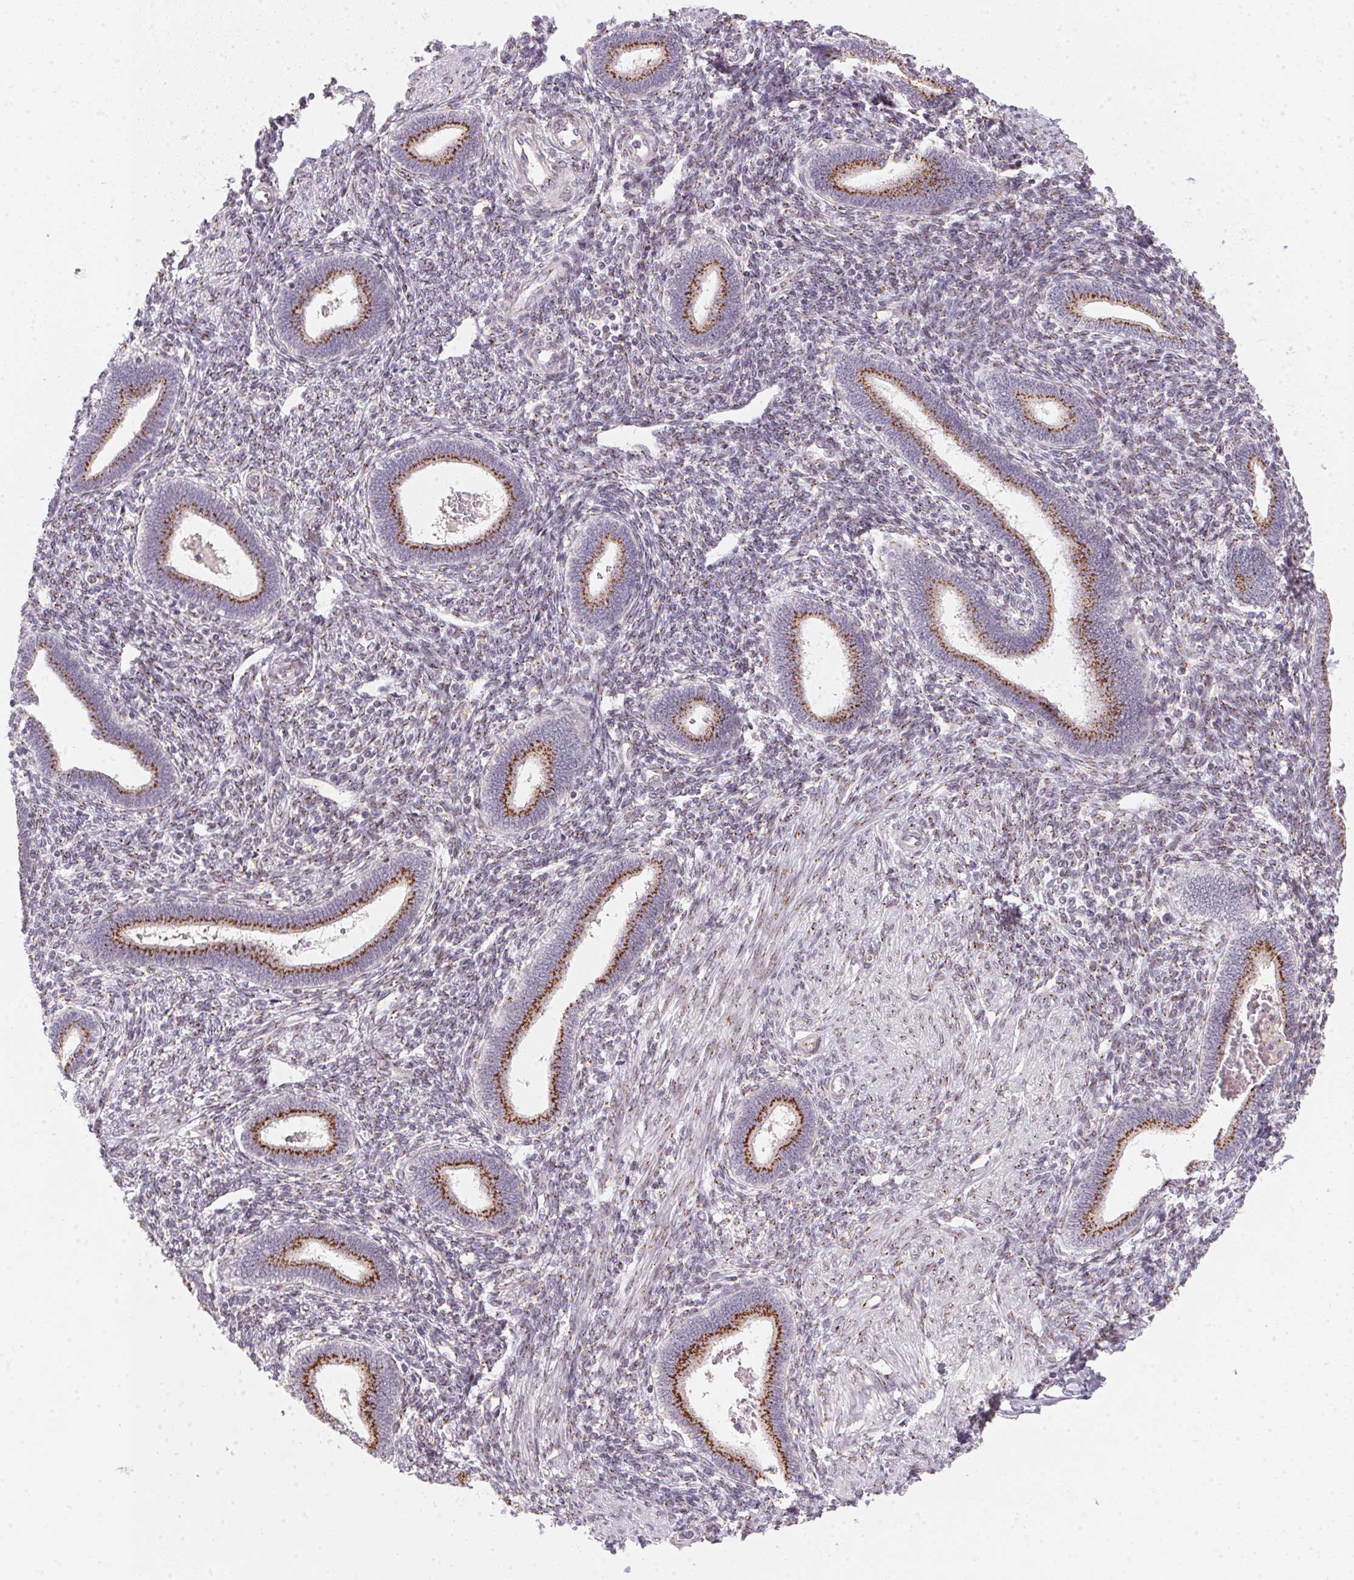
{"staining": {"intensity": "moderate", "quantity": "25%-75%", "location": "cytoplasmic/membranous"}, "tissue": "endometrium", "cell_type": "Cells in endometrial stroma", "image_type": "normal", "snomed": [{"axis": "morphology", "description": "Normal tissue, NOS"}, {"axis": "topography", "description": "Endometrium"}], "caption": "Immunohistochemistry photomicrograph of normal endometrium stained for a protein (brown), which displays medium levels of moderate cytoplasmic/membranous positivity in approximately 25%-75% of cells in endometrial stroma.", "gene": "RAB22A", "patient": {"sex": "female", "age": 42}}